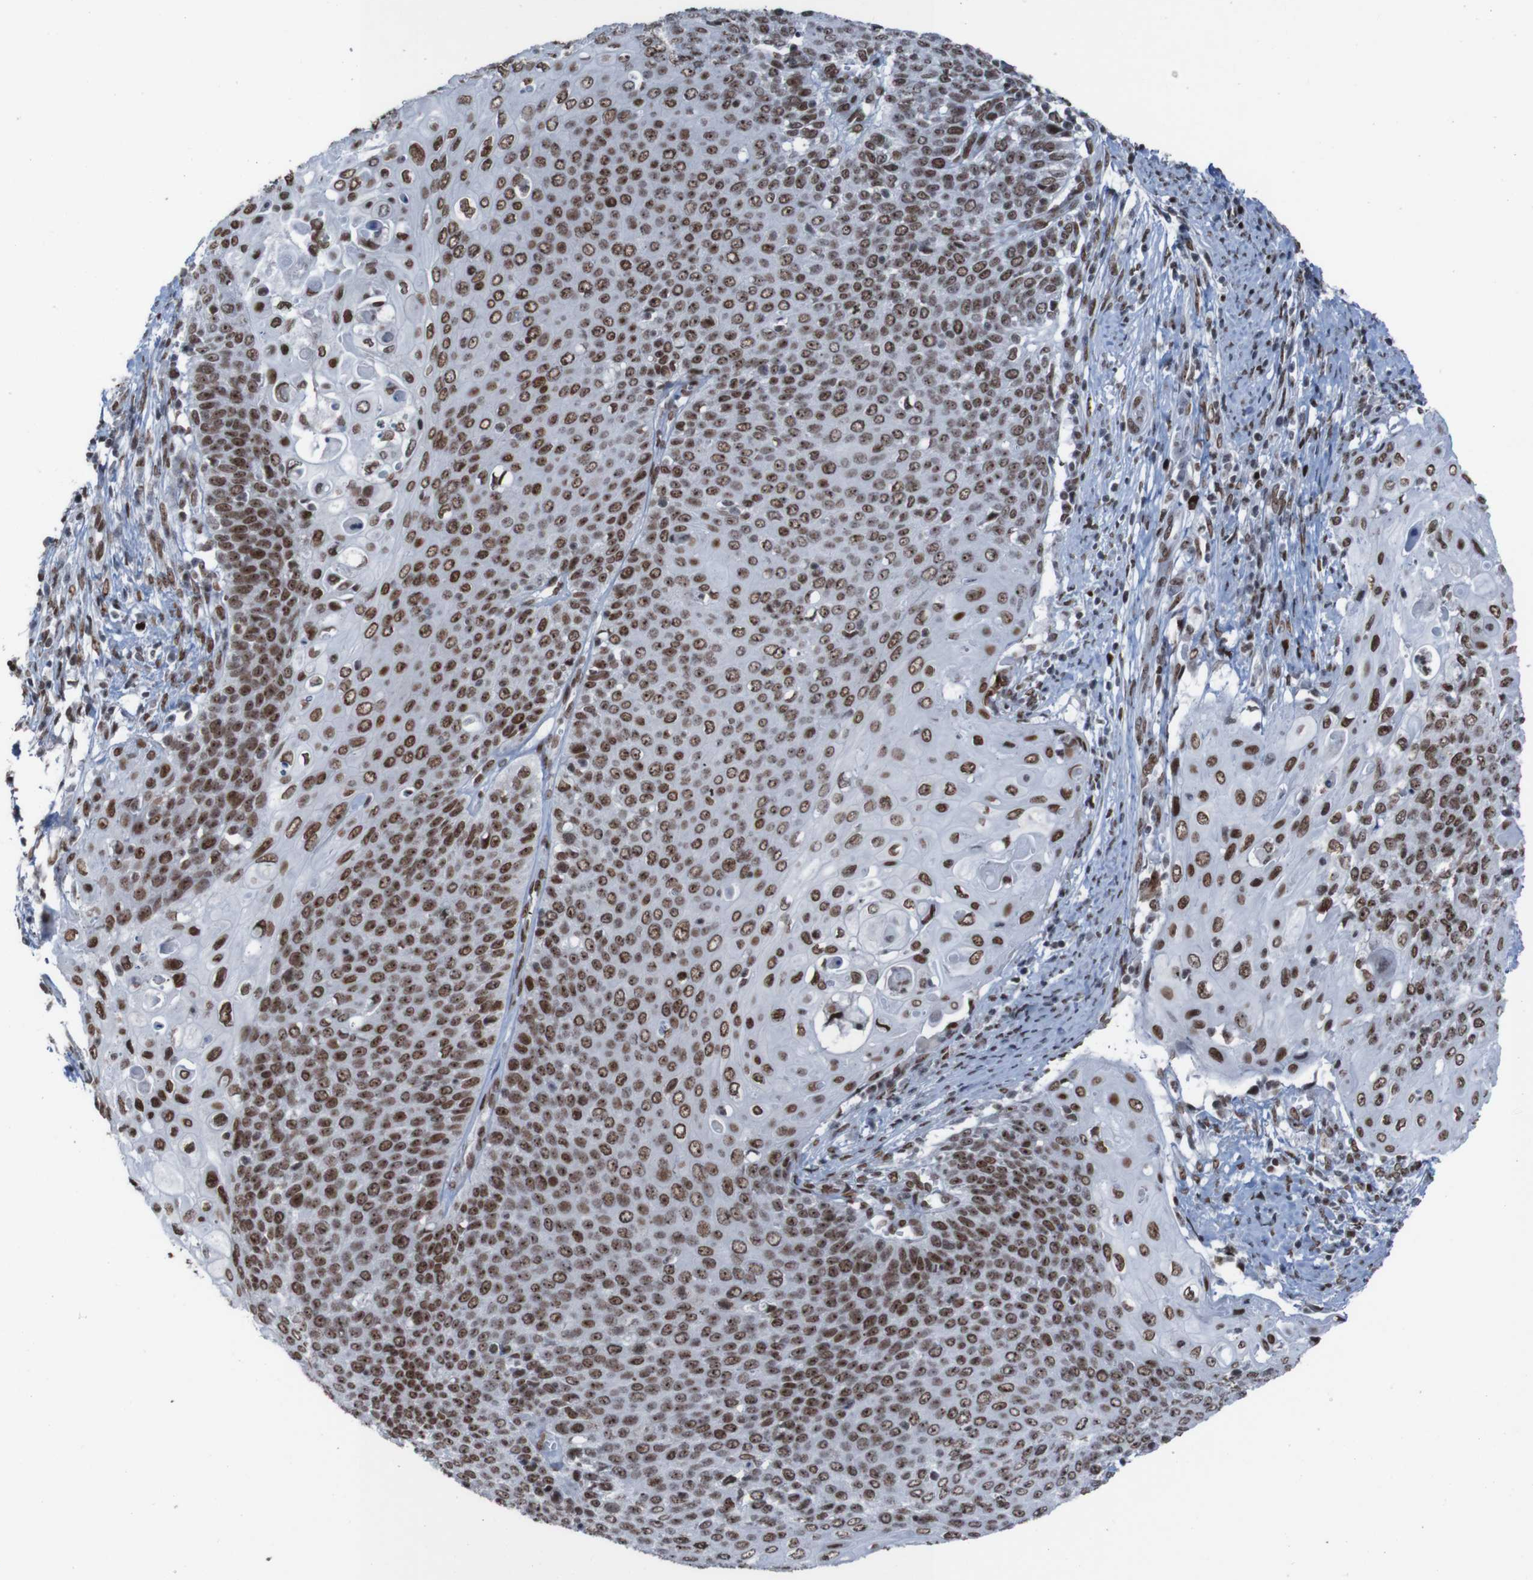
{"staining": {"intensity": "strong", "quantity": ">75%", "location": "nuclear"}, "tissue": "cervical cancer", "cell_type": "Tumor cells", "image_type": "cancer", "snomed": [{"axis": "morphology", "description": "Squamous cell carcinoma, NOS"}, {"axis": "topography", "description": "Cervix"}], "caption": "A photomicrograph of human cervical cancer (squamous cell carcinoma) stained for a protein demonstrates strong nuclear brown staining in tumor cells.", "gene": "PHF2", "patient": {"sex": "female", "age": 39}}